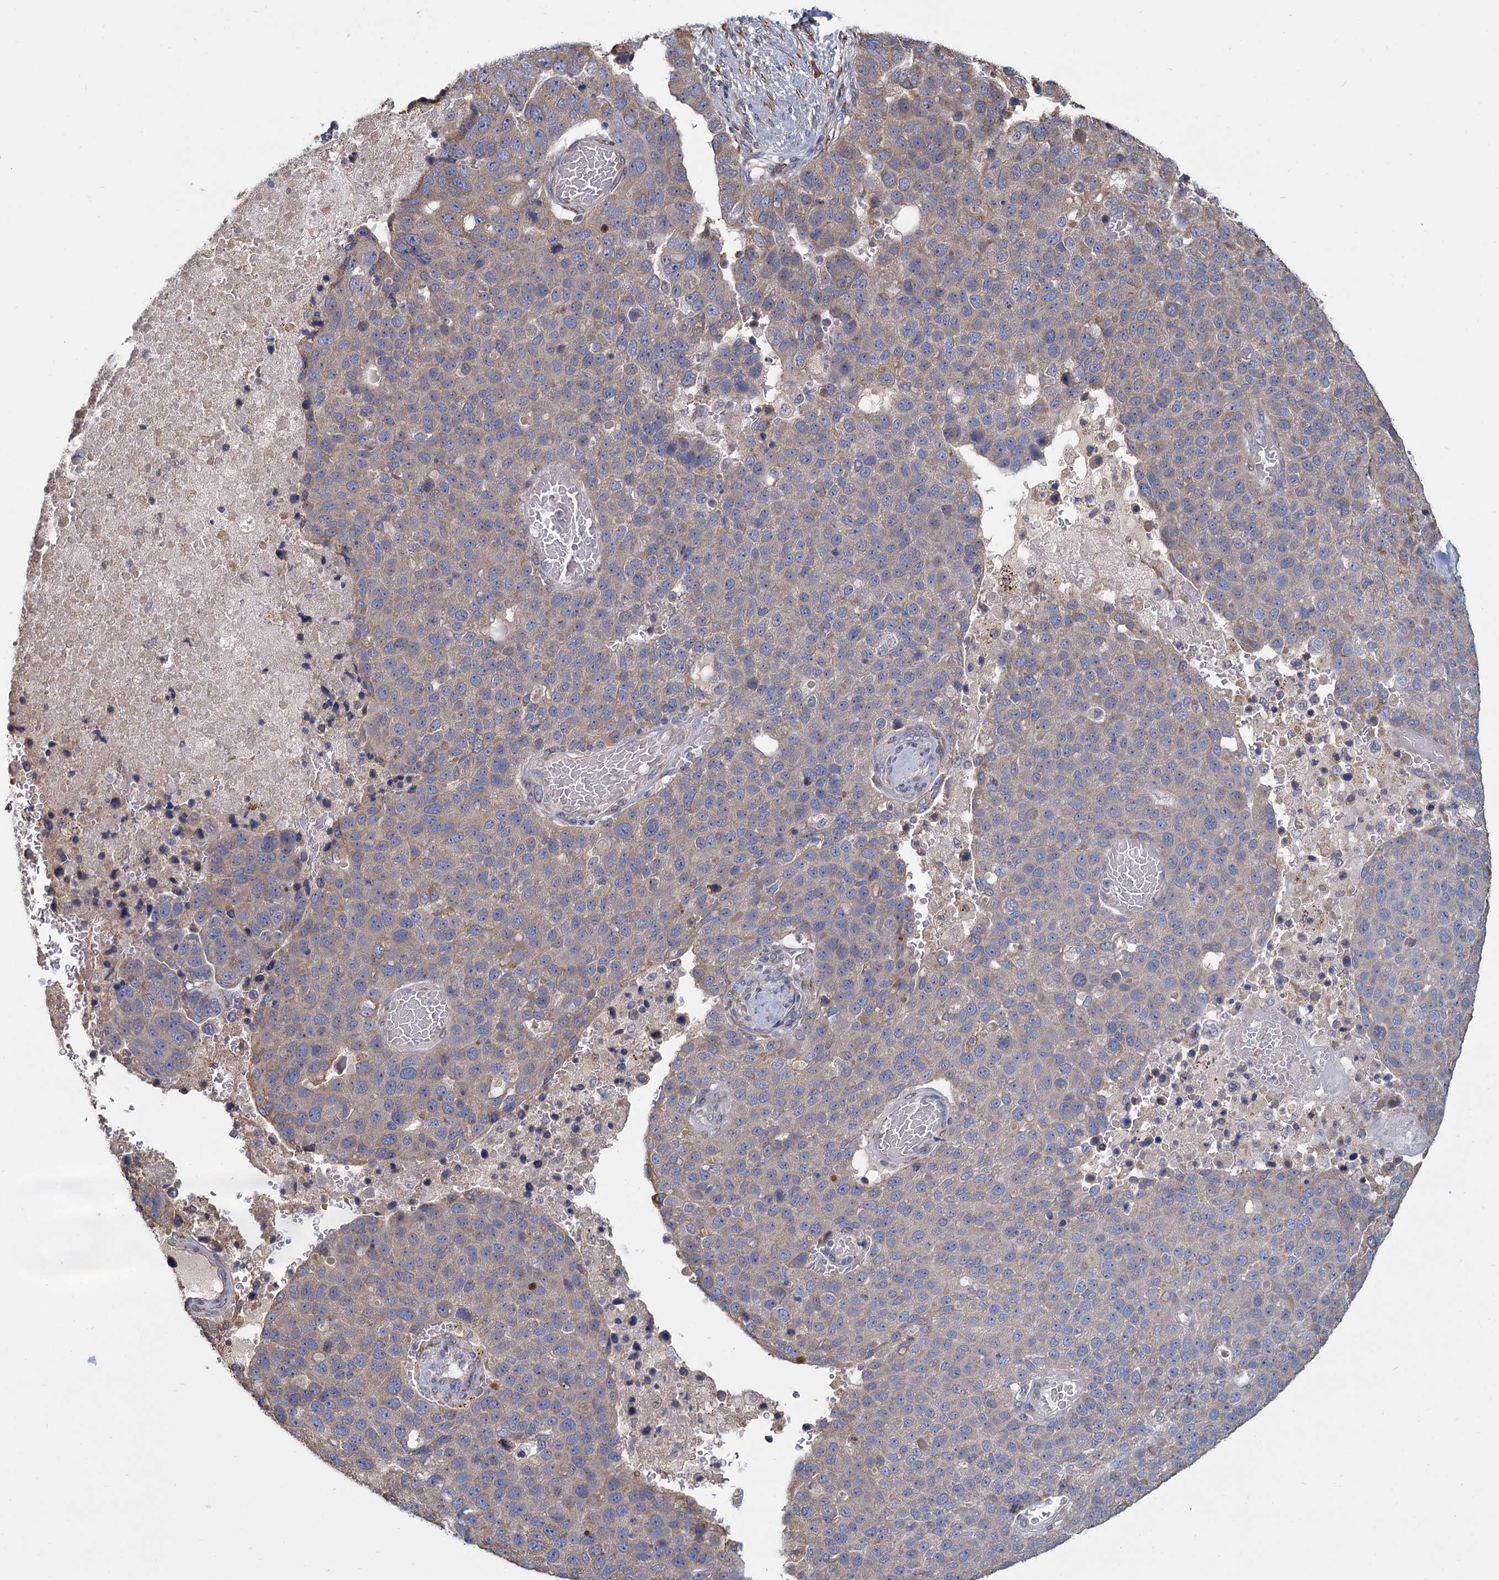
{"staining": {"intensity": "moderate", "quantity": "25%-75%", "location": "cytoplasmic/membranous"}, "tissue": "pancreatic cancer", "cell_type": "Tumor cells", "image_type": "cancer", "snomed": [{"axis": "morphology", "description": "Adenocarcinoma, NOS"}, {"axis": "topography", "description": "Pancreas"}], "caption": "Protein analysis of pancreatic cancer tissue shows moderate cytoplasmic/membranous staining in approximately 25%-75% of tumor cells.", "gene": "LRRC51", "patient": {"sex": "female", "age": 61}}